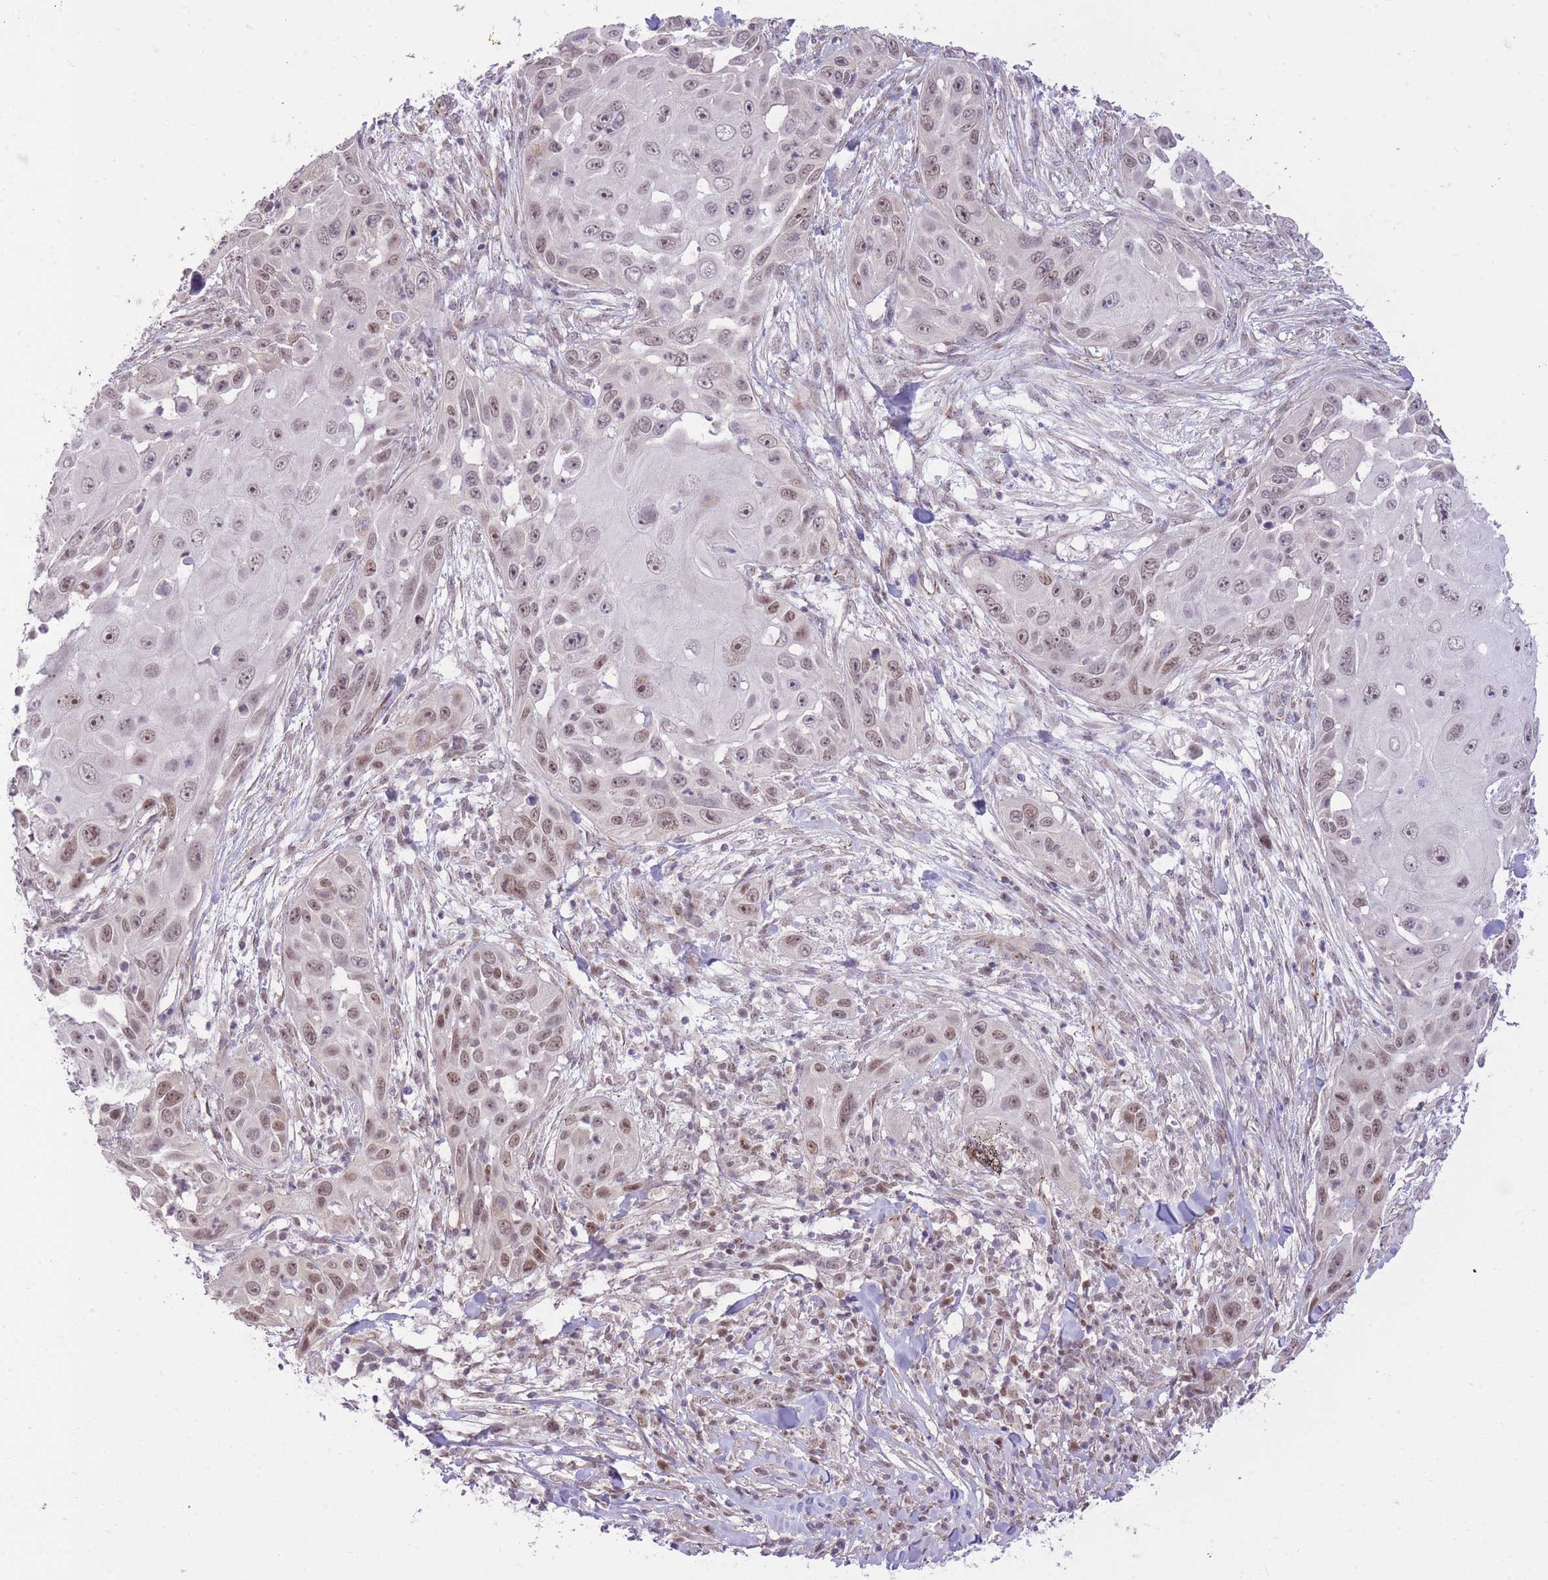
{"staining": {"intensity": "weak", "quantity": "25%-75%", "location": "nuclear"}, "tissue": "skin cancer", "cell_type": "Tumor cells", "image_type": "cancer", "snomed": [{"axis": "morphology", "description": "Squamous cell carcinoma, NOS"}, {"axis": "topography", "description": "Skin"}], "caption": "Protein expression analysis of skin squamous cell carcinoma reveals weak nuclear staining in about 25%-75% of tumor cells.", "gene": "ELL", "patient": {"sex": "female", "age": 44}}